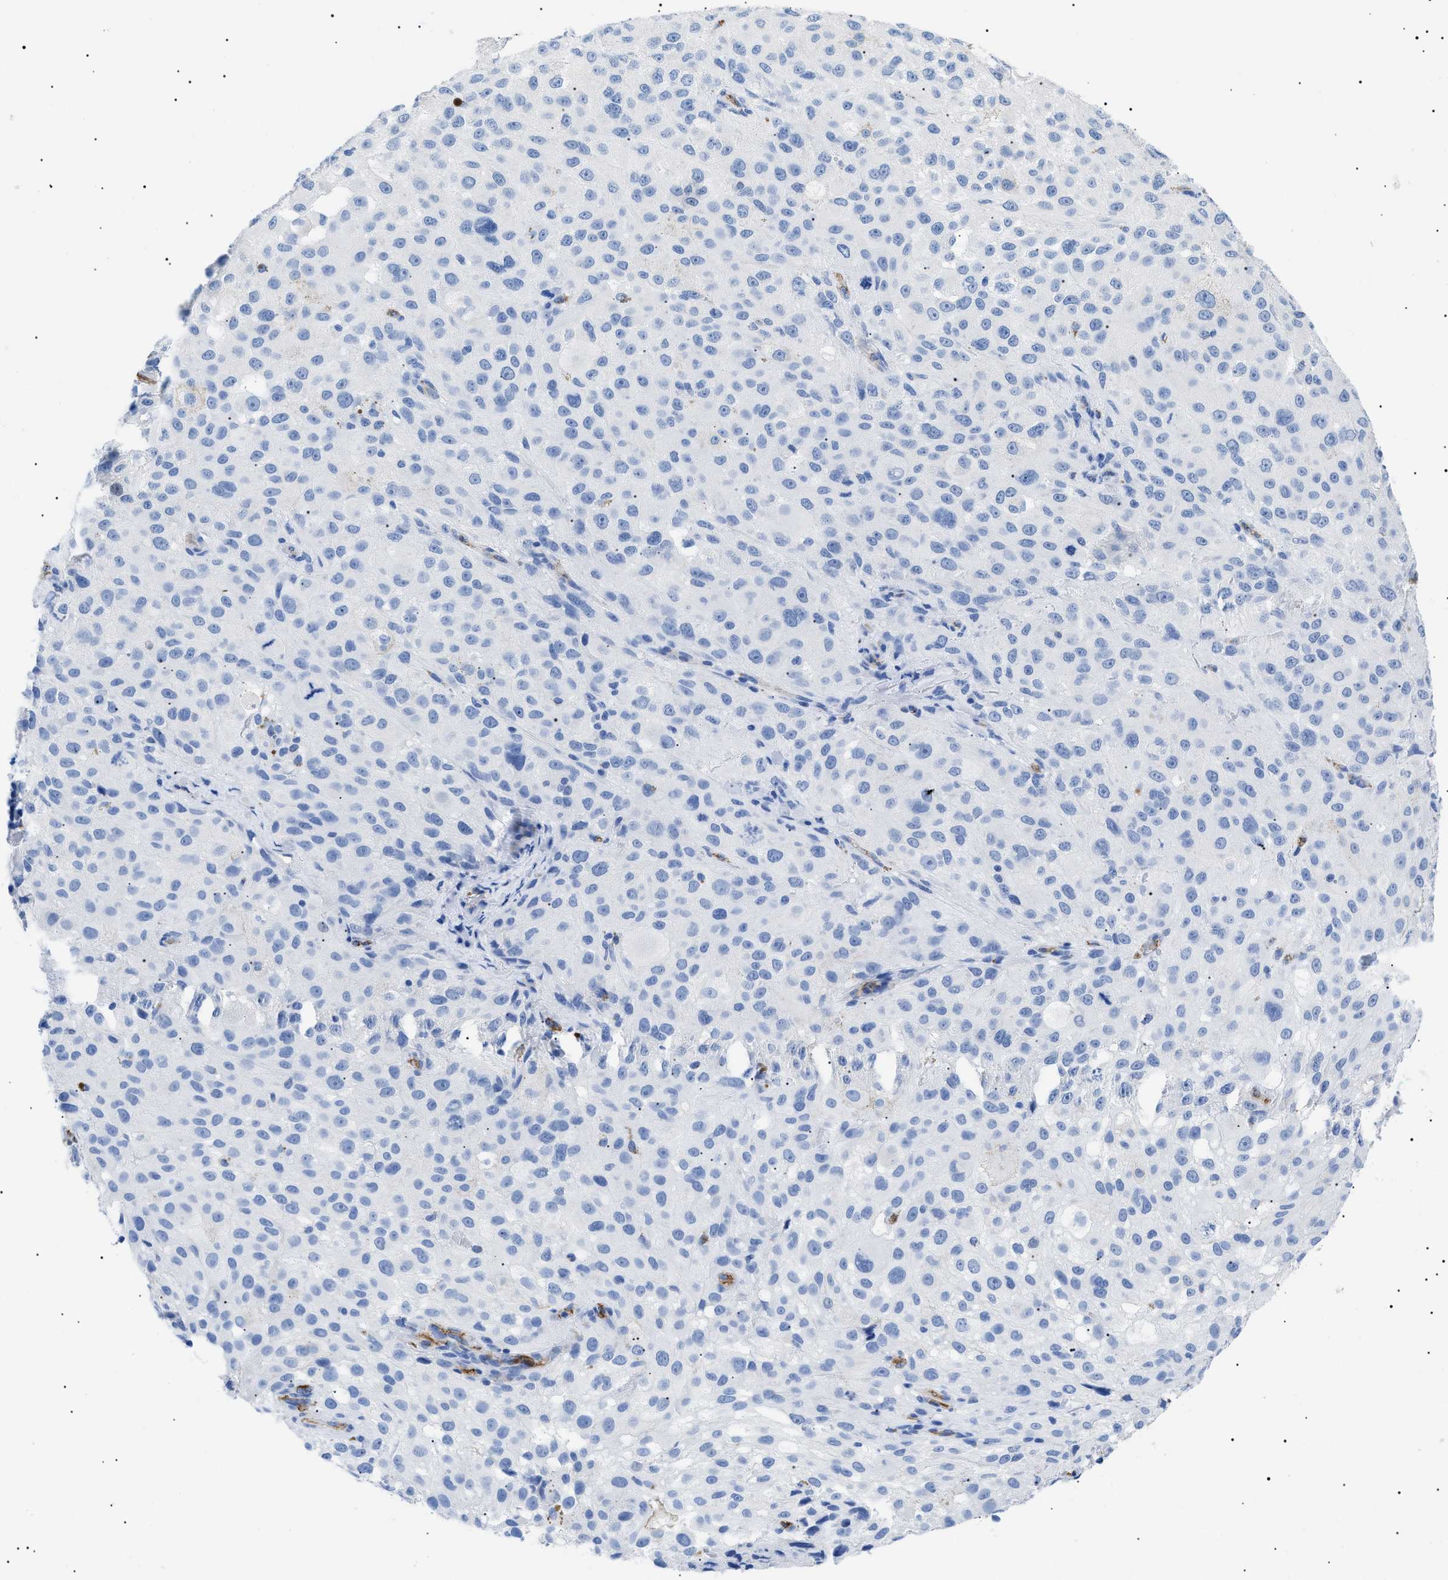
{"staining": {"intensity": "negative", "quantity": "none", "location": "none"}, "tissue": "melanoma", "cell_type": "Tumor cells", "image_type": "cancer", "snomed": [{"axis": "morphology", "description": "Necrosis, NOS"}, {"axis": "morphology", "description": "Malignant melanoma, NOS"}, {"axis": "topography", "description": "Skin"}], "caption": "A photomicrograph of malignant melanoma stained for a protein shows no brown staining in tumor cells.", "gene": "PODXL", "patient": {"sex": "female", "age": 87}}